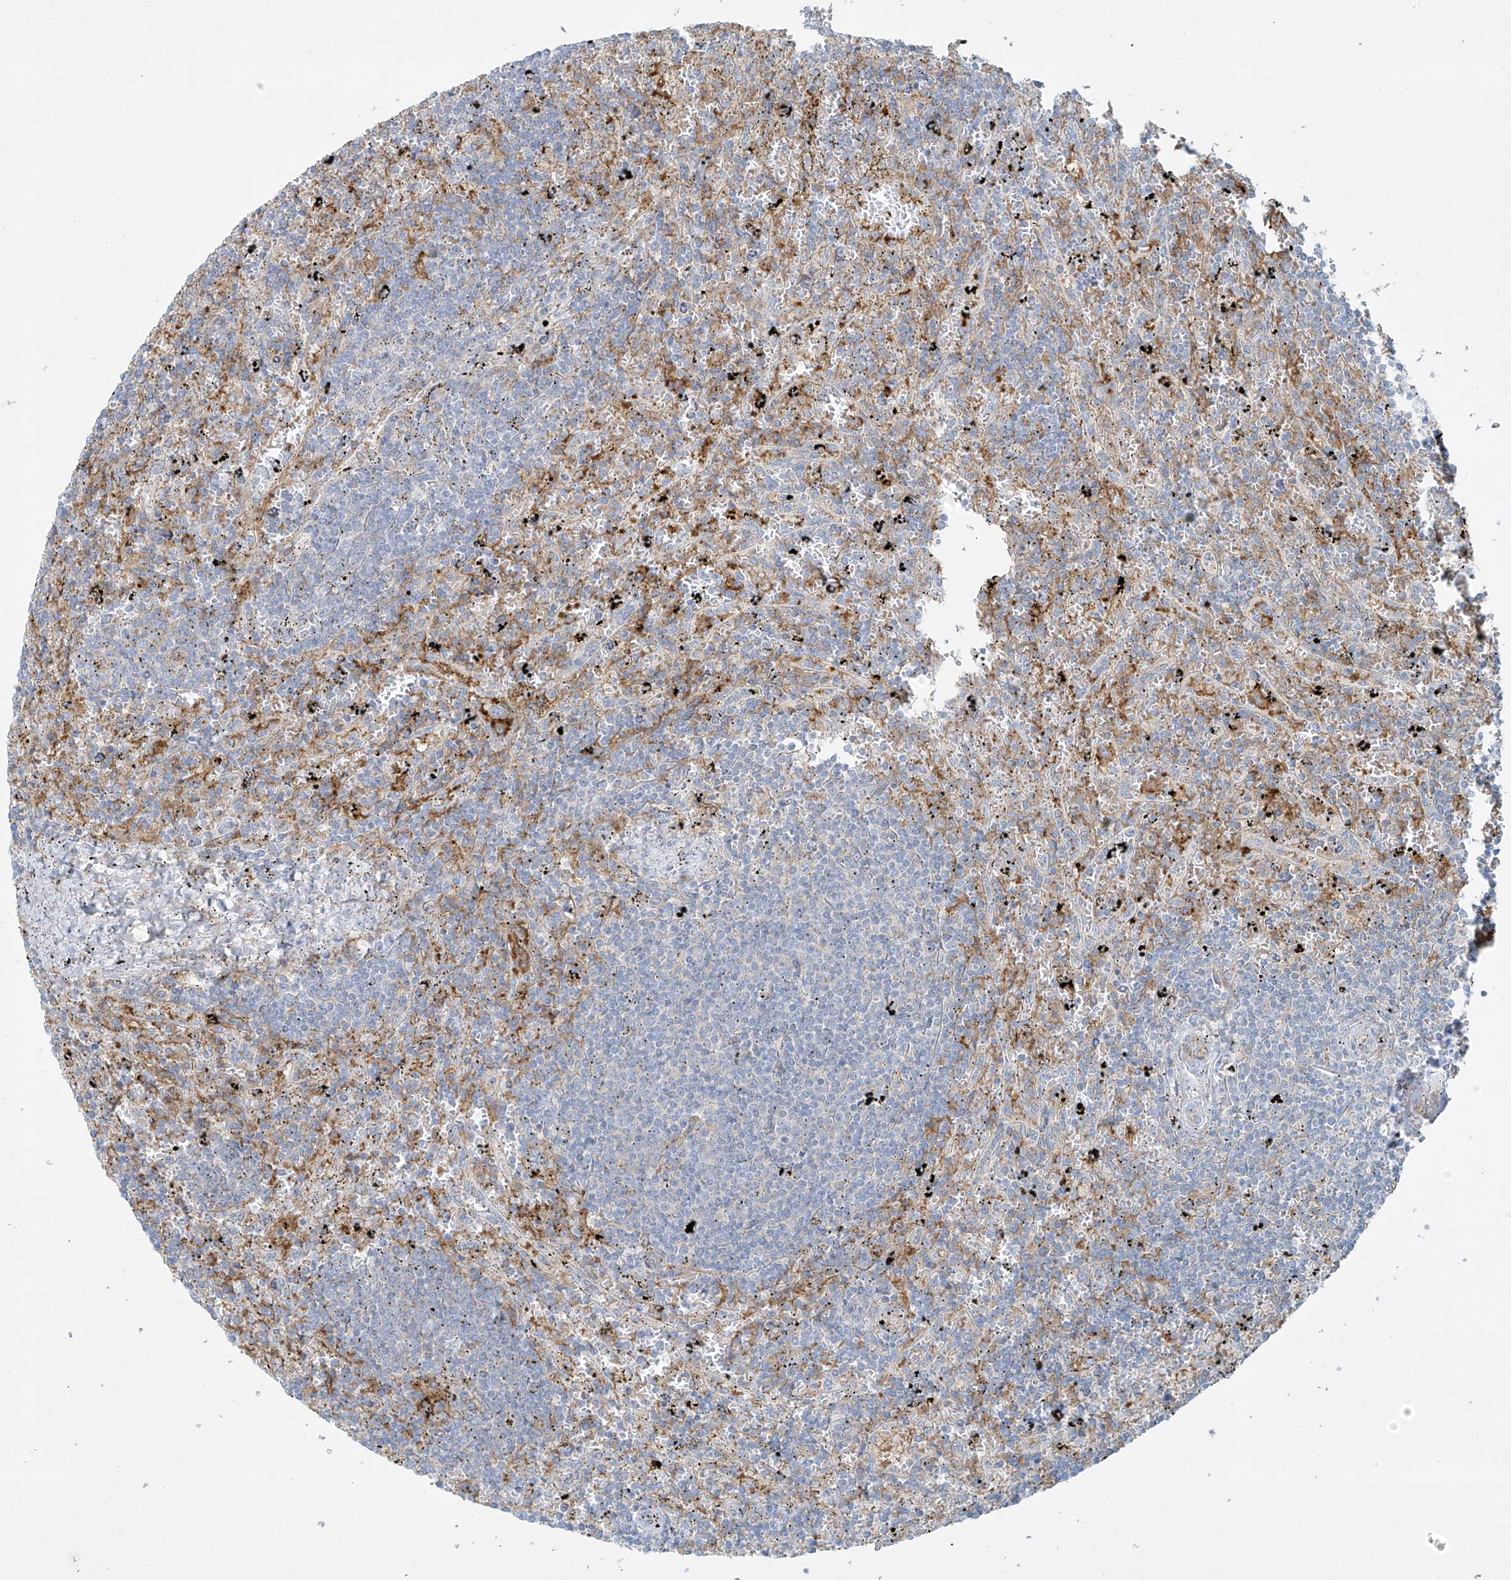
{"staining": {"intensity": "negative", "quantity": "none", "location": "none"}, "tissue": "lymphoma", "cell_type": "Tumor cells", "image_type": "cancer", "snomed": [{"axis": "morphology", "description": "Malignant lymphoma, non-Hodgkin's type, Low grade"}, {"axis": "topography", "description": "Spleen"}], "caption": "DAB (3,3'-diaminobenzidine) immunohistochemical staining of human low-grade malignant lymphoma, non-Hodgkin's type shows no significant expression in tumor cells.", "gene": "VAMP5", "patient": {"sex": "male", "age": 76}}